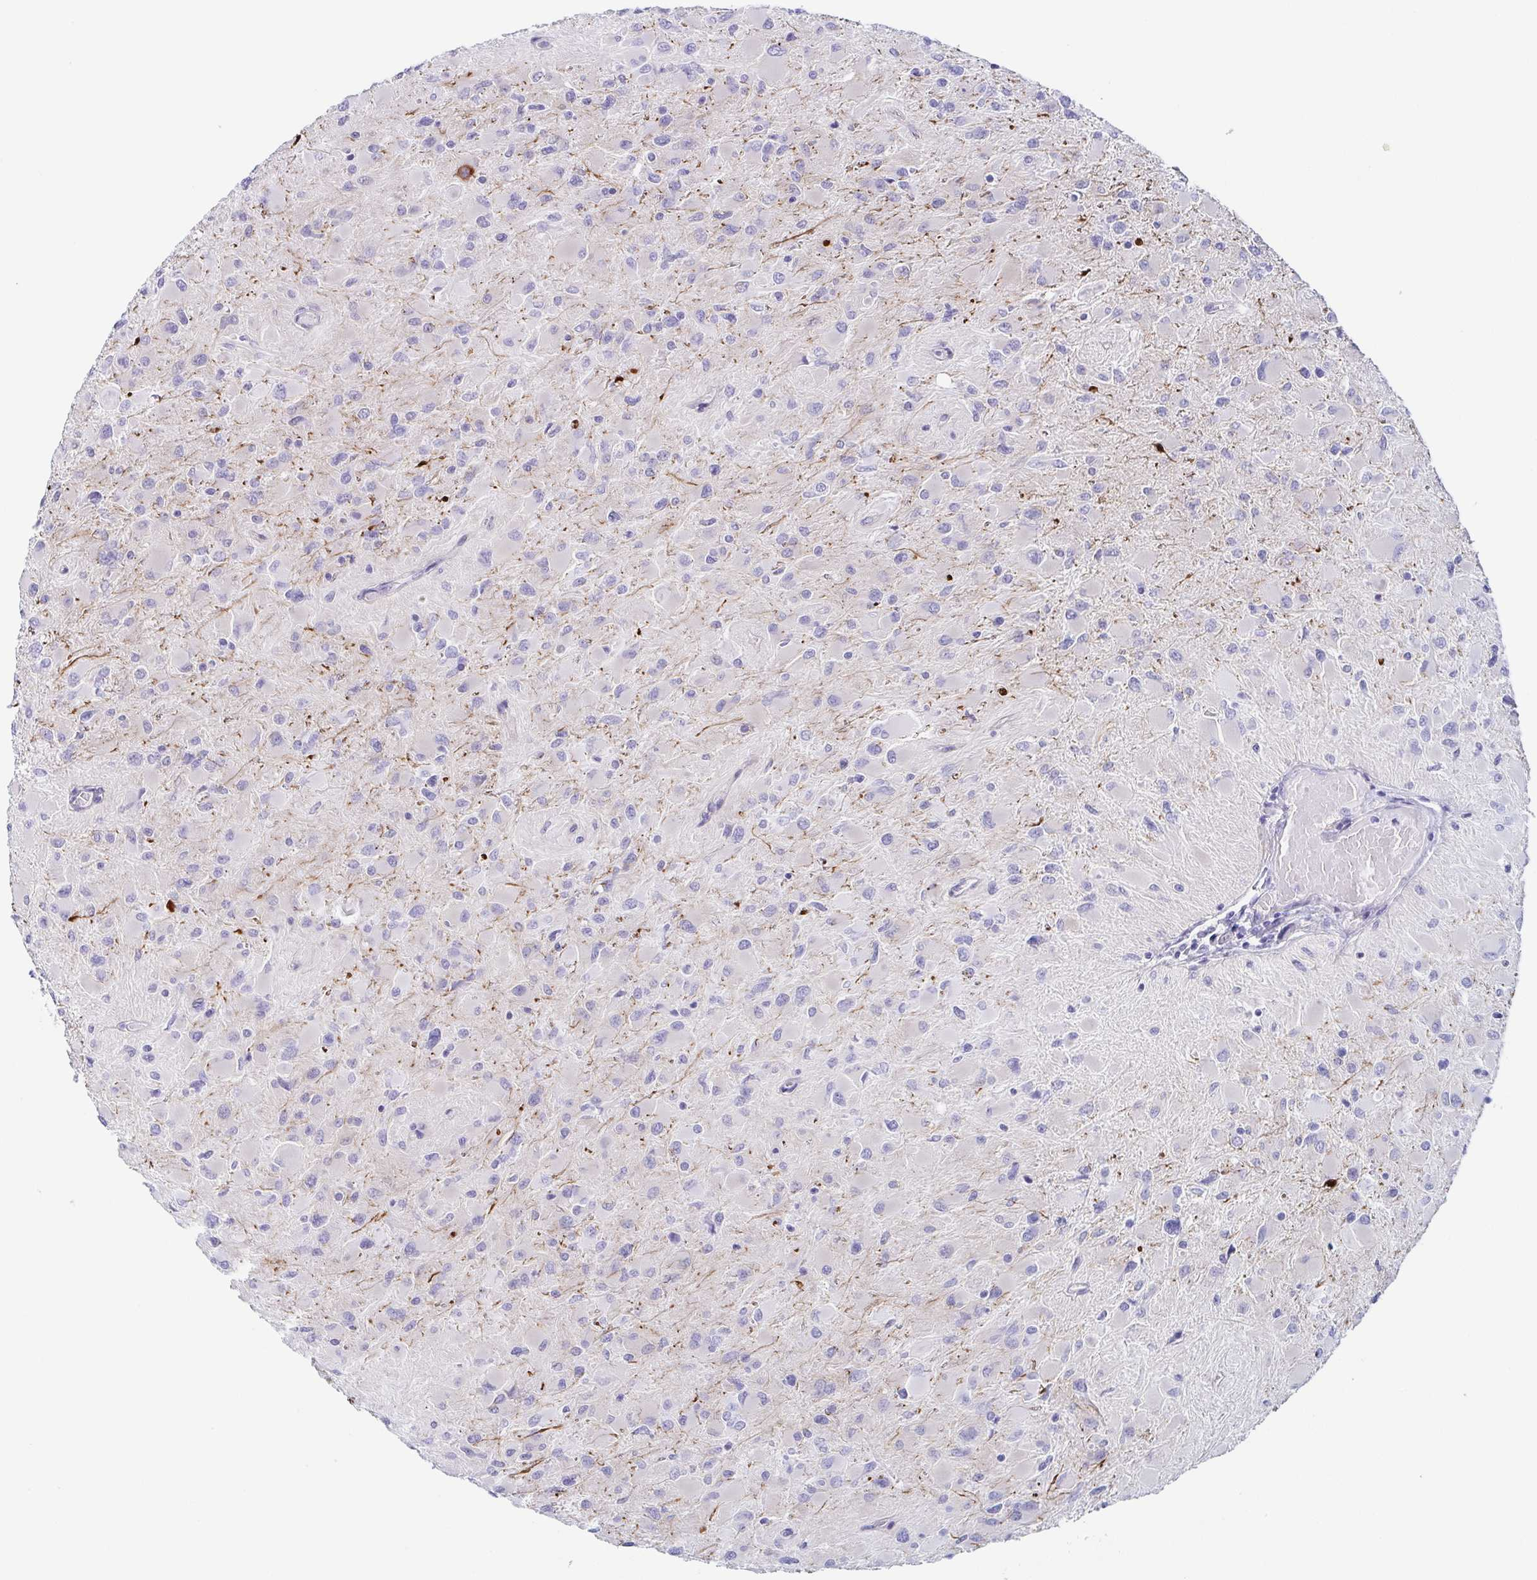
{"staining": {"intensity": "negative", "quantity": "none", "location": "none"}, "tissue": "glioma", "cell_type": "Tumor cells", "image_type": "cancer", "snomed": [{"axis": "morphology", "description": "Glioma, malignant, High grade"}, {"axis": "topography", "description": "Cerebral cortex"}], "caption": "Immunohistochemistry of human glioma displays no staining in tumor cells.", "gene": "DYNC1I1", "patient": {"sex": "female", "age": 36}}